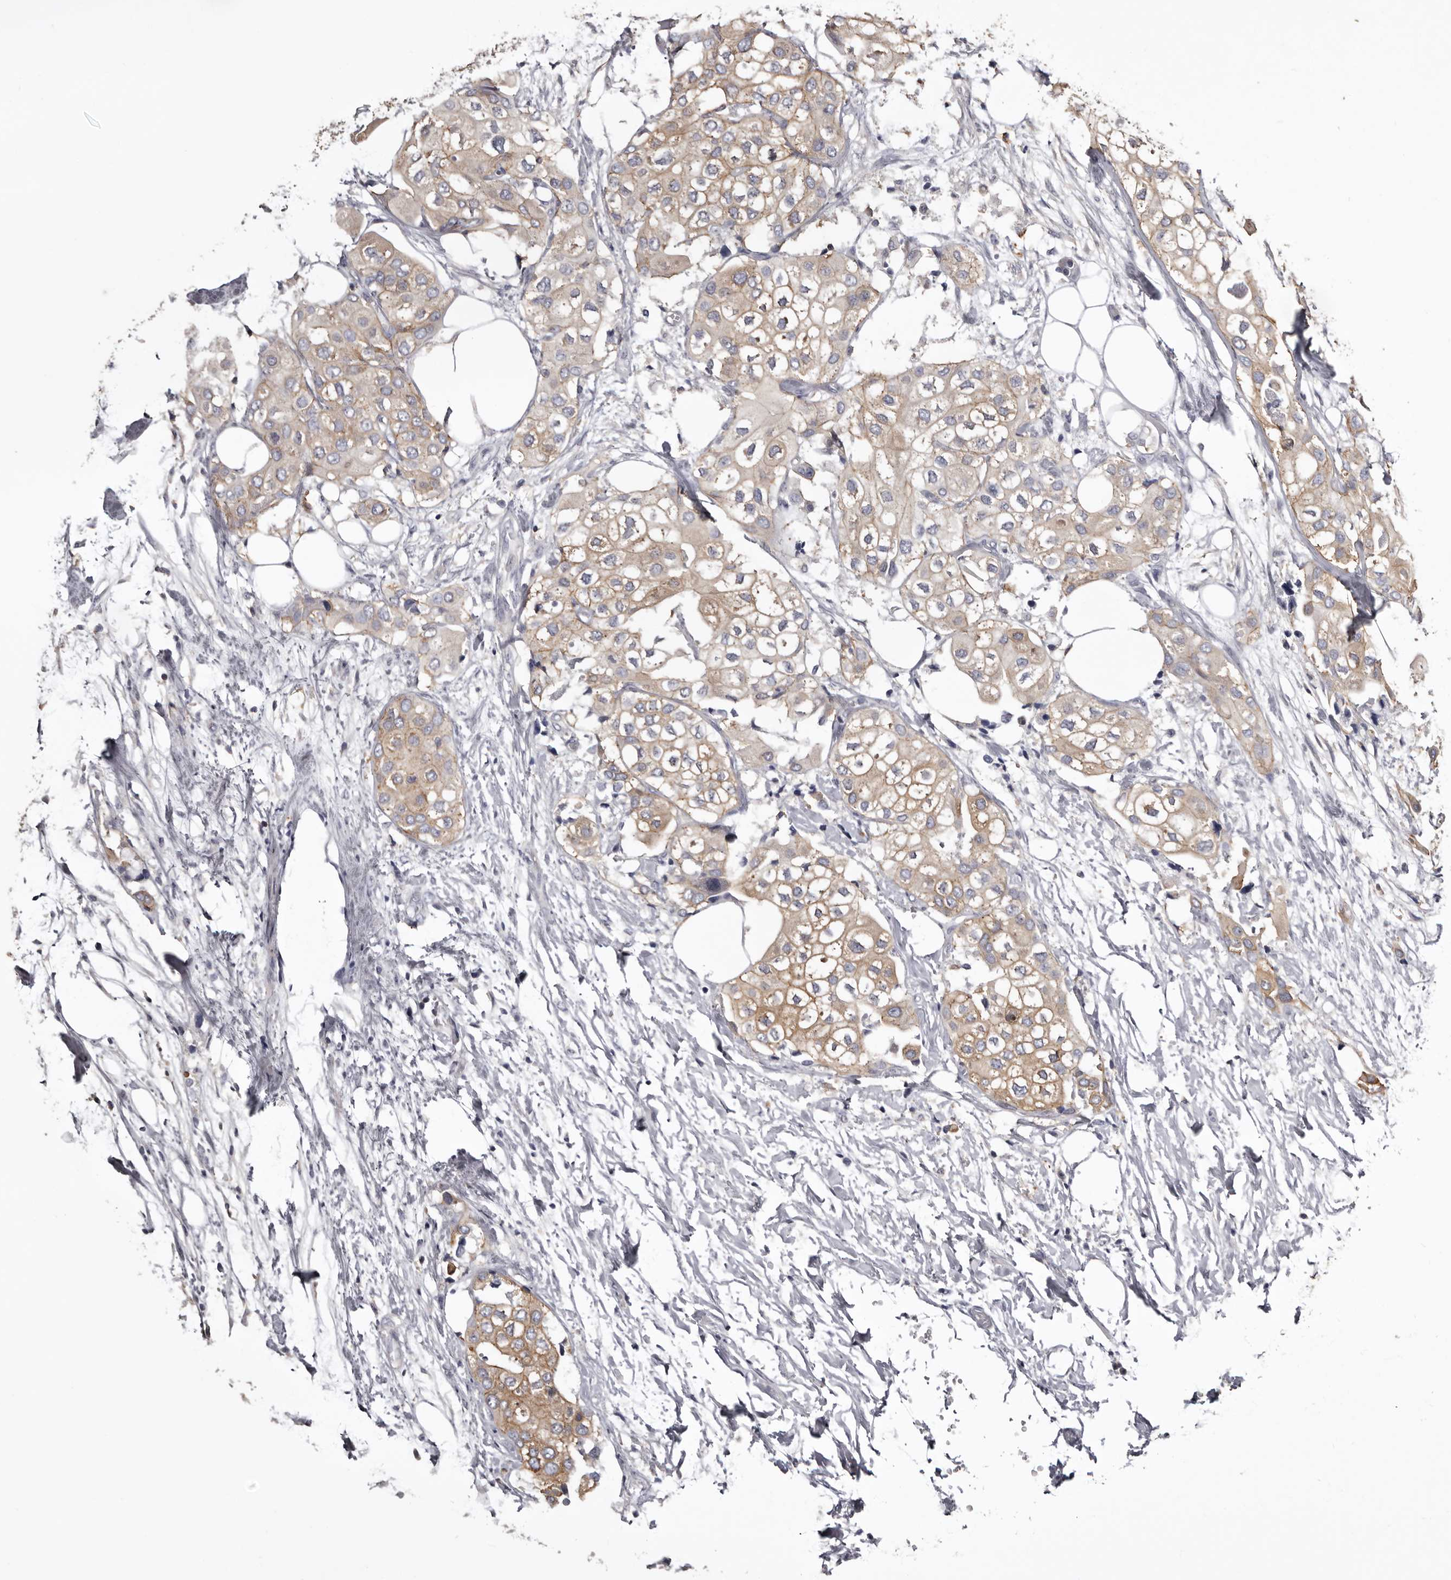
{"staining": {"intensity": "weak", "quantity": ">75%", "location": "cytoplasmic/membranous"}, "tissue": "urothelial cancer", "cell_type": "Tumor cells", "image_type": "cancer", "snomed": [{"axis": "morphology", "description": "Urothelial carcinoma, High grade"}, {"axis": "topography", "description": "Urinary bladder"}], "caption": "The immunohistochemical stain shows weak cytoplasmic/membranous expression in tumor cells of urothelial cancer tissue.", "gene": "LAD1", "patient": {"sex": "male", "age": 64}}